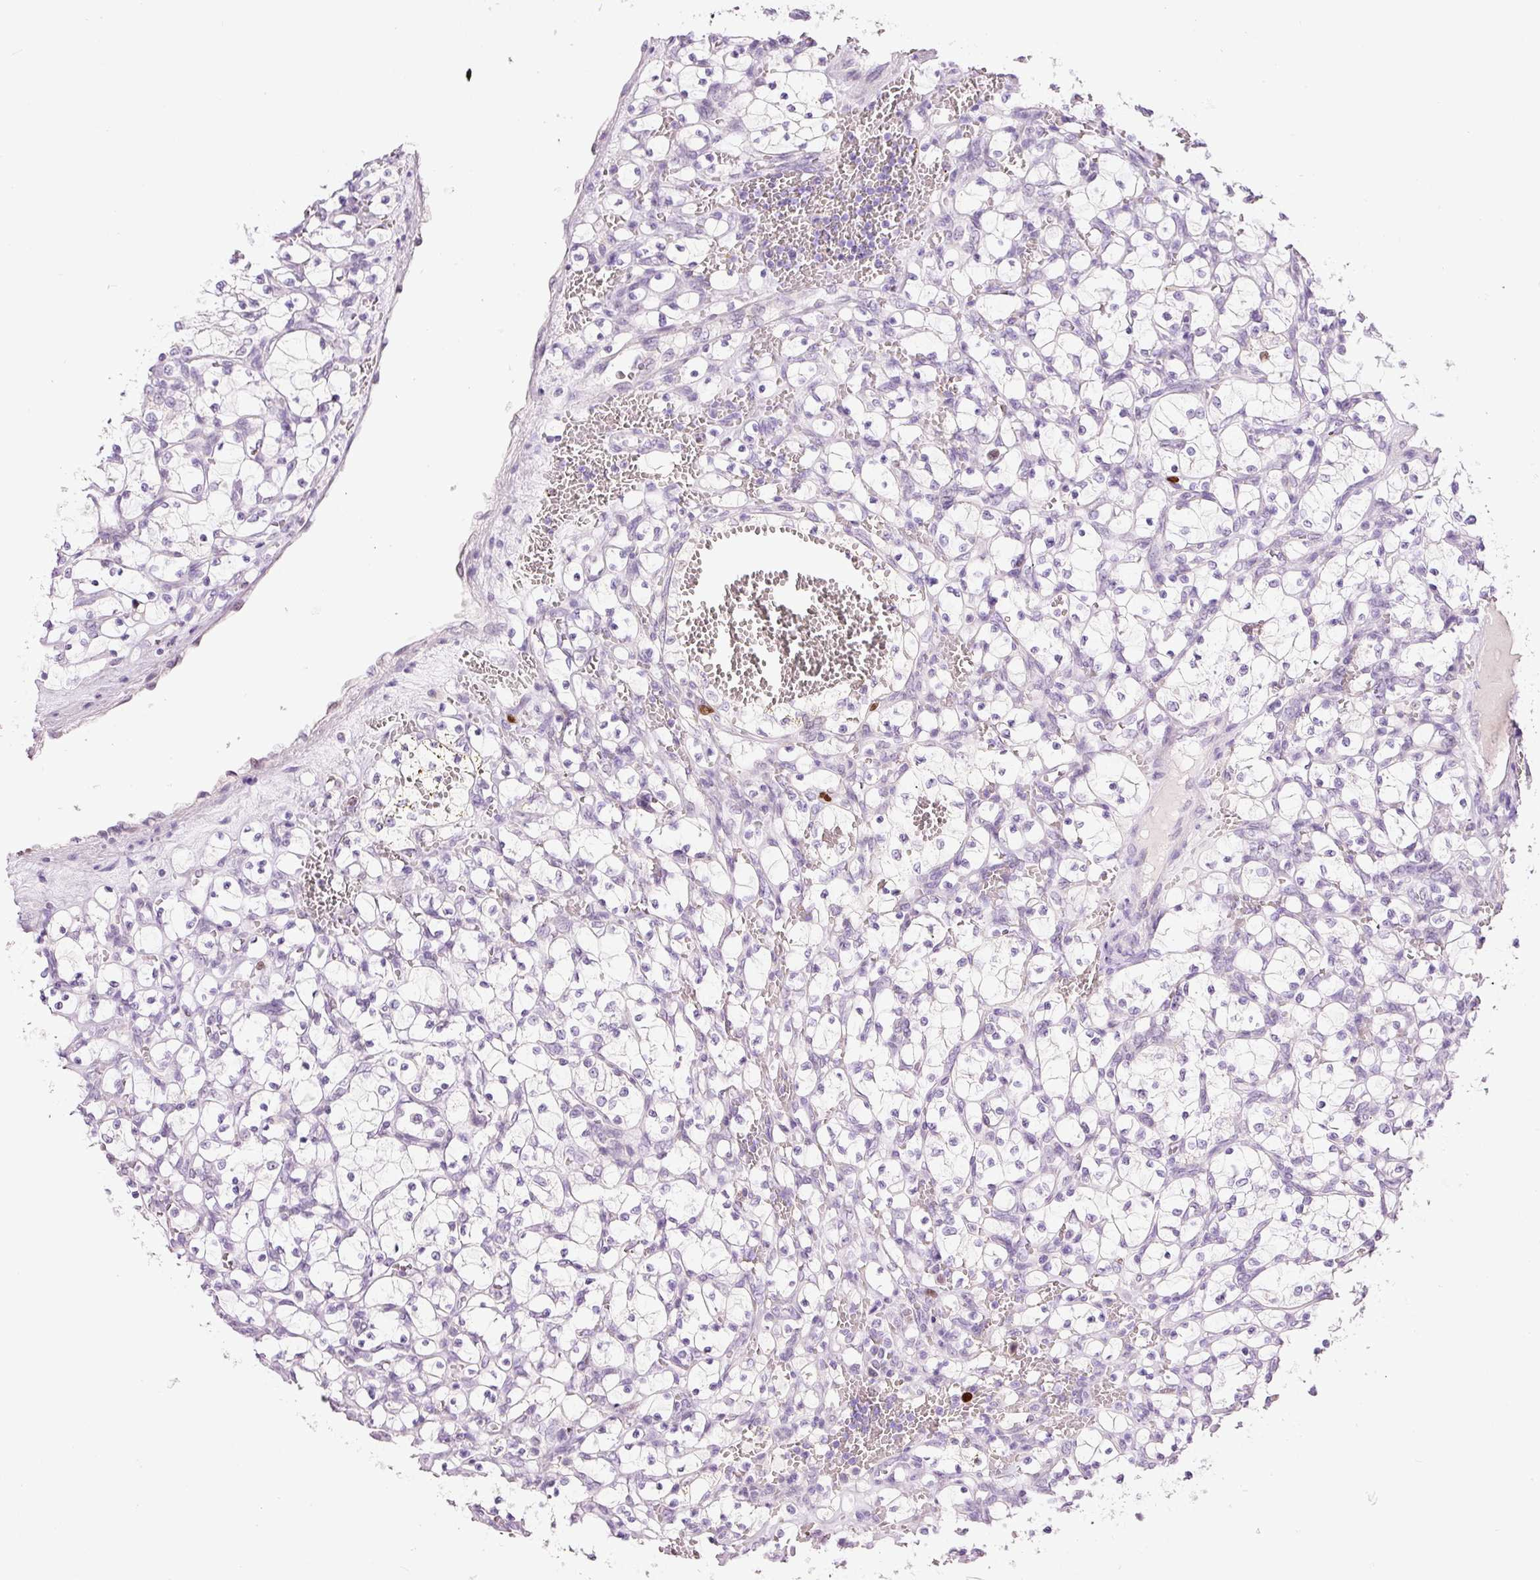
{"staining": {"intensity": "negative", "quantity": "none", "location": "none"}, "tissue": "renal cancer", "cell_type": "Tumor cells", "image_type": "cancer", "snomed": [{"axis": "morphology", "description": "Adenocarcinoma, NOS"}, {"axis": "topography", "description": "Kidney"}], "caption": "A high-resolution image shows IHC staining of renal adenocarcinoma, which displays no significant staining in tumor cells.", "gene": "KPNA2", "patient": {"sex": "female", "age": 69}}